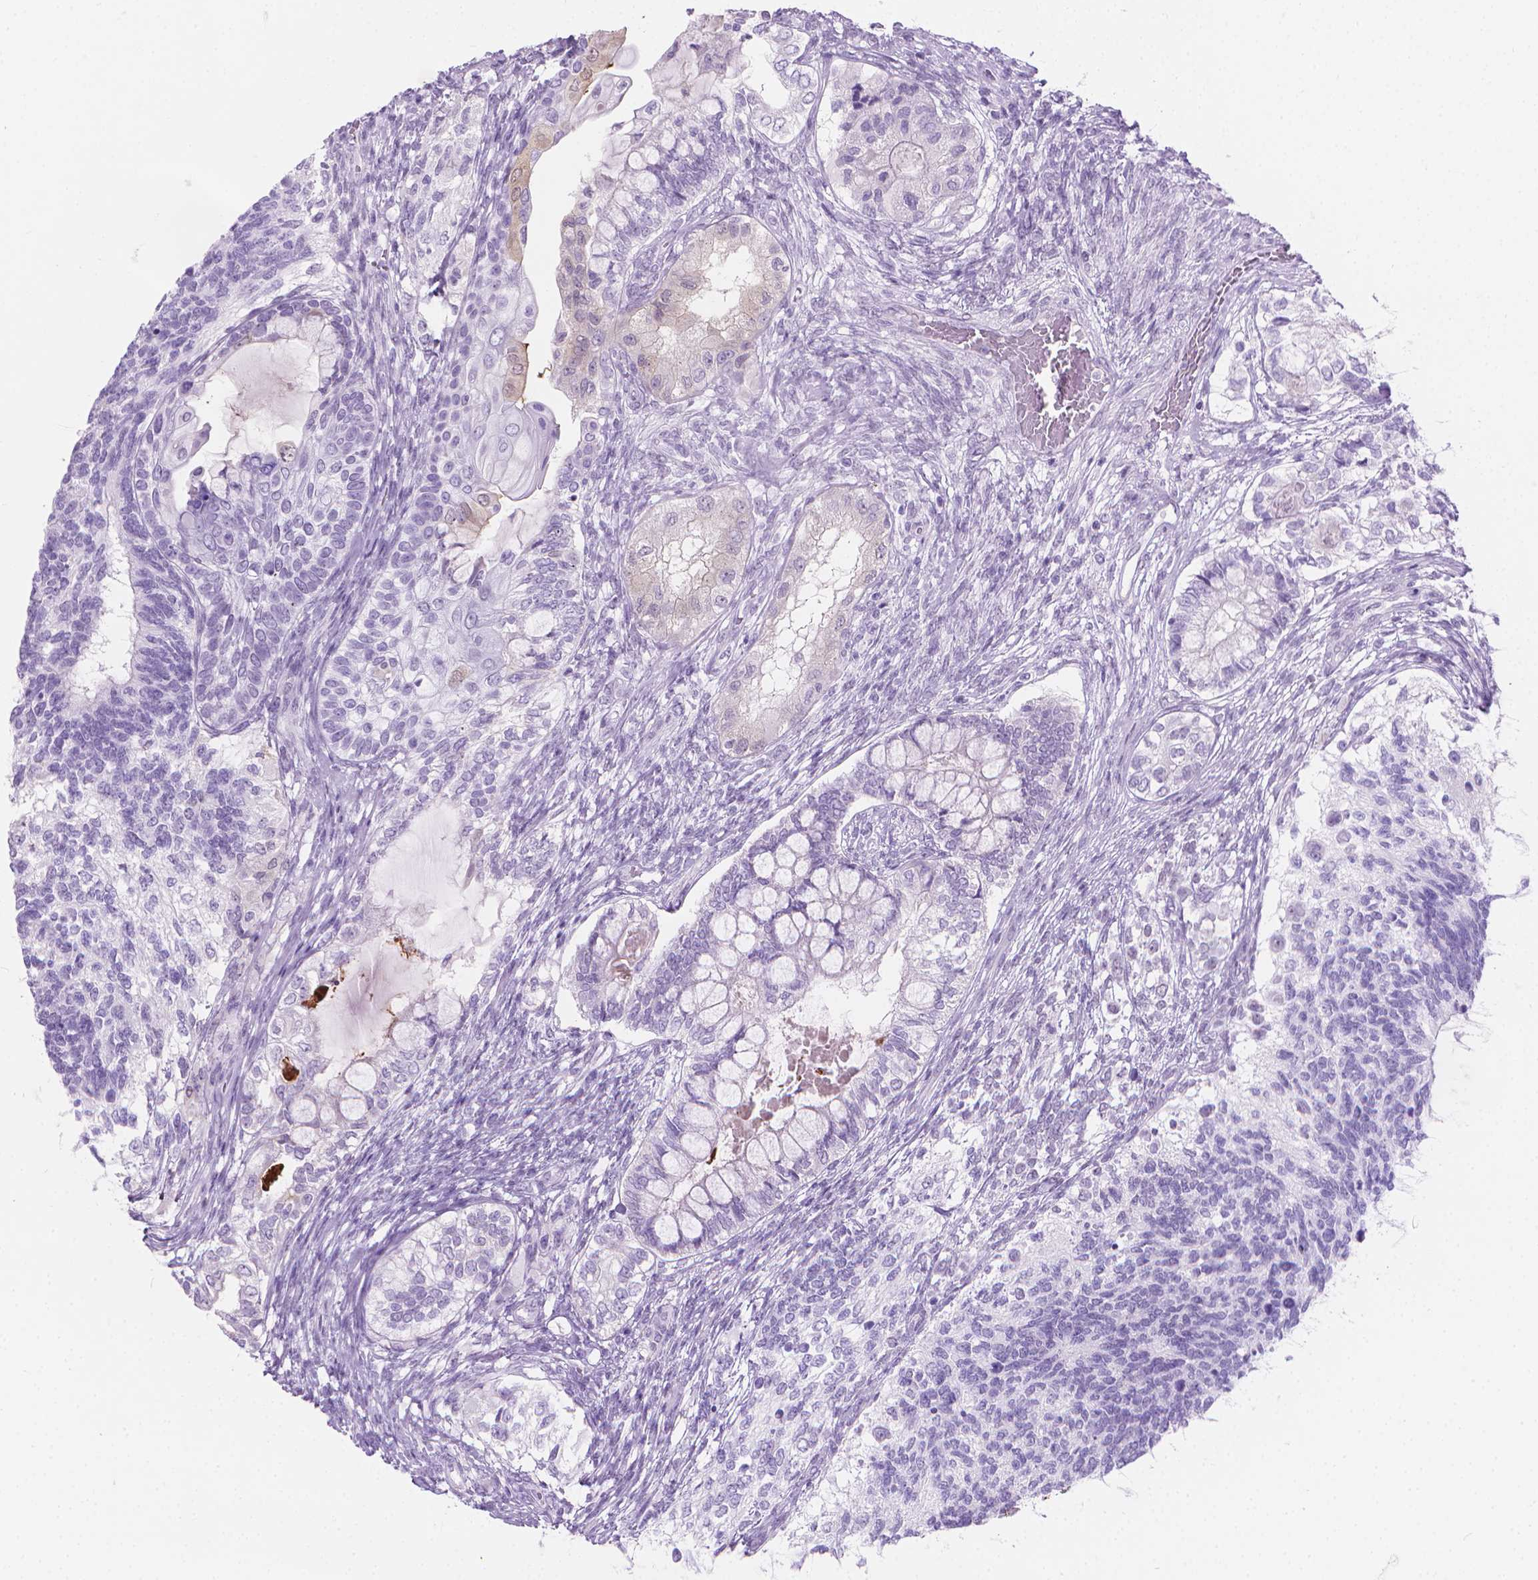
{"staining": {"intensity": "negative", "quantity": "none", "location": "none"}, "tissue": "testis cancer", "cell_type": "Tumor cells", "image_type": "cancer", "snomed": [{"axis": "morphology", "description": "Seminoma, NOS"}, {"axis": "morphology", "description": "Carcinoma, Embryonal, NOS"}, {"axis": "topography", "description": "Testis"}], "caption": "Testis embryonal carcinoma stained for a protein using immunohistochemistry displays no positivity tumor cells.", "gene": "CFAP52", "patient": {"sex": "male", "age": 41}}